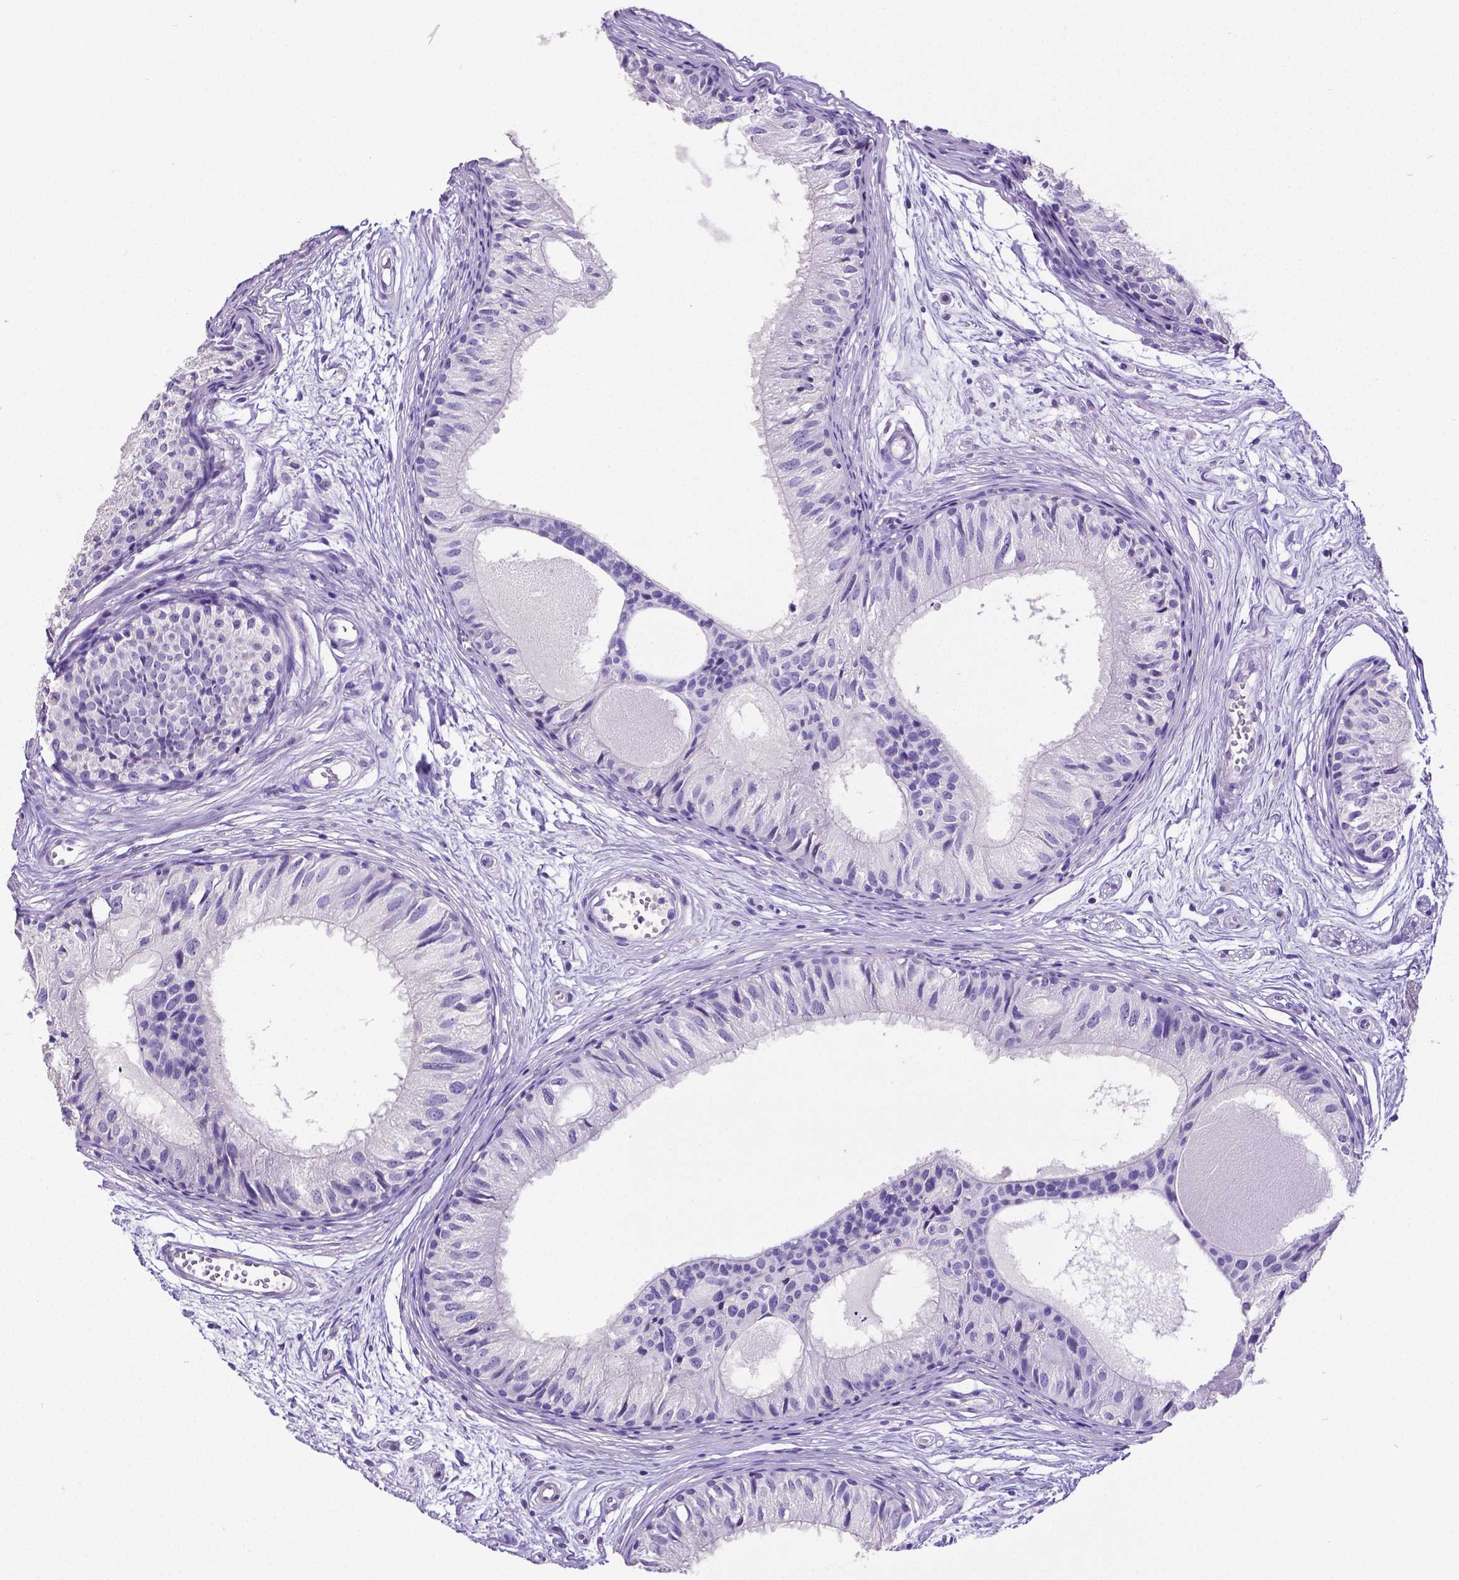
{"staining": {"intensity": "negative", "quantity": "none", "location": "none"}, "tissue": "epididymis", "cell_type": "Glandular cells", "image_type": "normal", "snomed": [{"axis": "morphology", "description": "Normal tissue, NOS"}, {"axis": "topography", "description": "Epididymis"}], "caption": "Immunohistochemistry image of unremarkable epididymis: human epididymis stained with DAB reveals no significant protein staining in glandular cells. (DAB (3,3'-diaminobenzidine) immunohistochemistry (IHC) visualized using brightfield microscopy, high magnification).", "gene": "SATB2", "patient": {"sex": "male", "age": 25}}